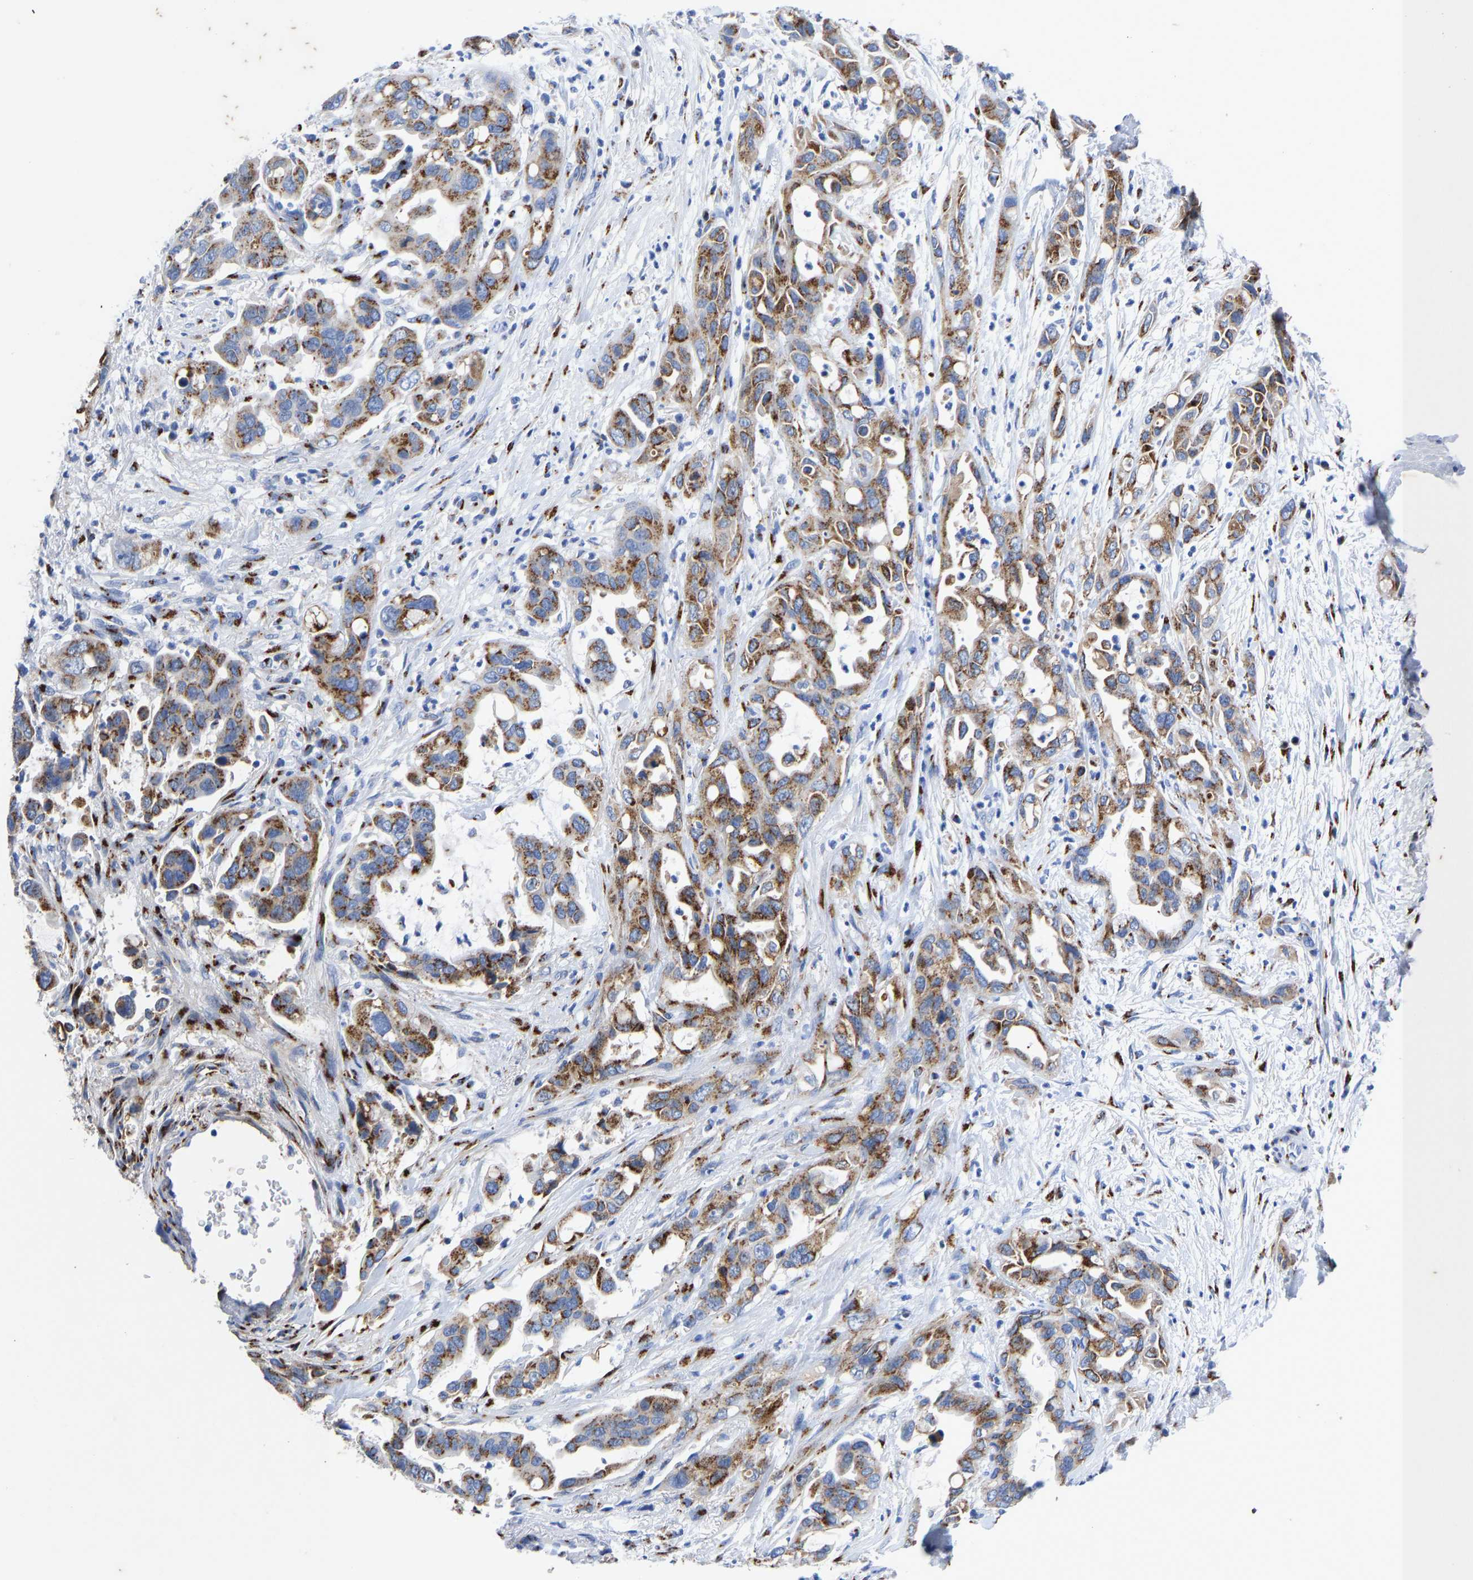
{"staining": {"intensity": "moderate", "quantity": ">75%", "location": "cytoplasmic/membranous"}, "tissue": "pancreatic cancer", "cell_type": "Tumor cells", "image_type": "cancer", "snomed": [{"axis": "morphology", "description": "Adenocarcinoma, NOS"}, {"axis": "topography", "description": "Pancreas"}], "caption": "Immunohistochemical staining of human pancreatic cancer (adenocarcinoma) displays moderate cytoplasmic/membranous protein staining in about >75% of tumor cells.", "gene": "TMEM87A", "patient": {"sex": "female", "age": 70}}